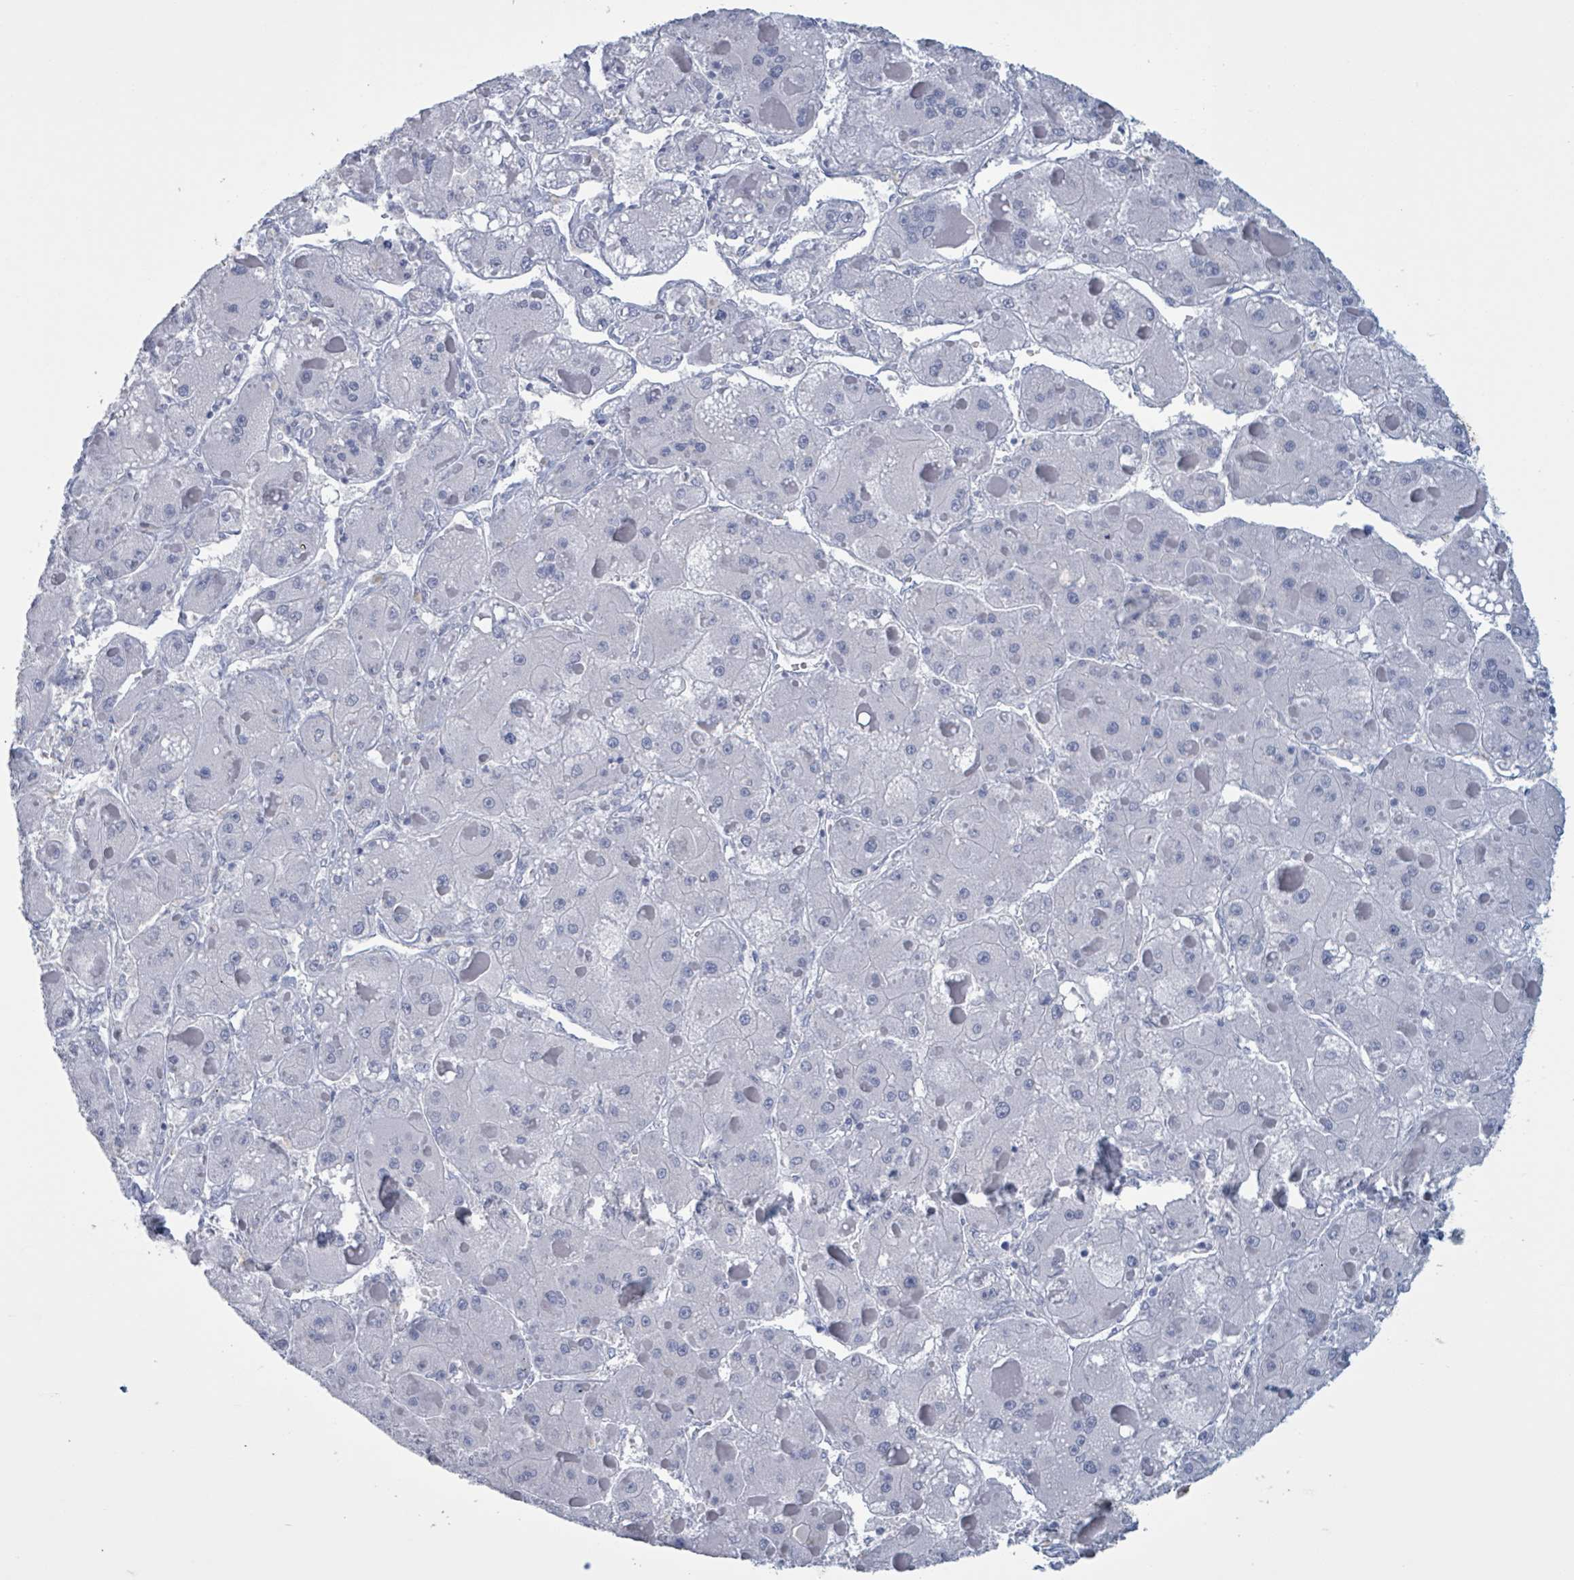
{"staining": {"intensity": "negative", "quantity": "none", "location": "none"}, "tissue": "liver cancer", "cell_type": "Tumor cells", "image_type": "cancer", "snomed": [{"axis": "morphology", "description": "Carcinoma, Hepatocellular, NOS"}, {"axis": "topography", "description": "Liver"}], "caption": "Immunohistochemistry image of liver cancer stained for a protein (brown), which shows no staining in tumor cells.", "gene": "CT45A5", "patient": {"sex": "female", "age": 73}}